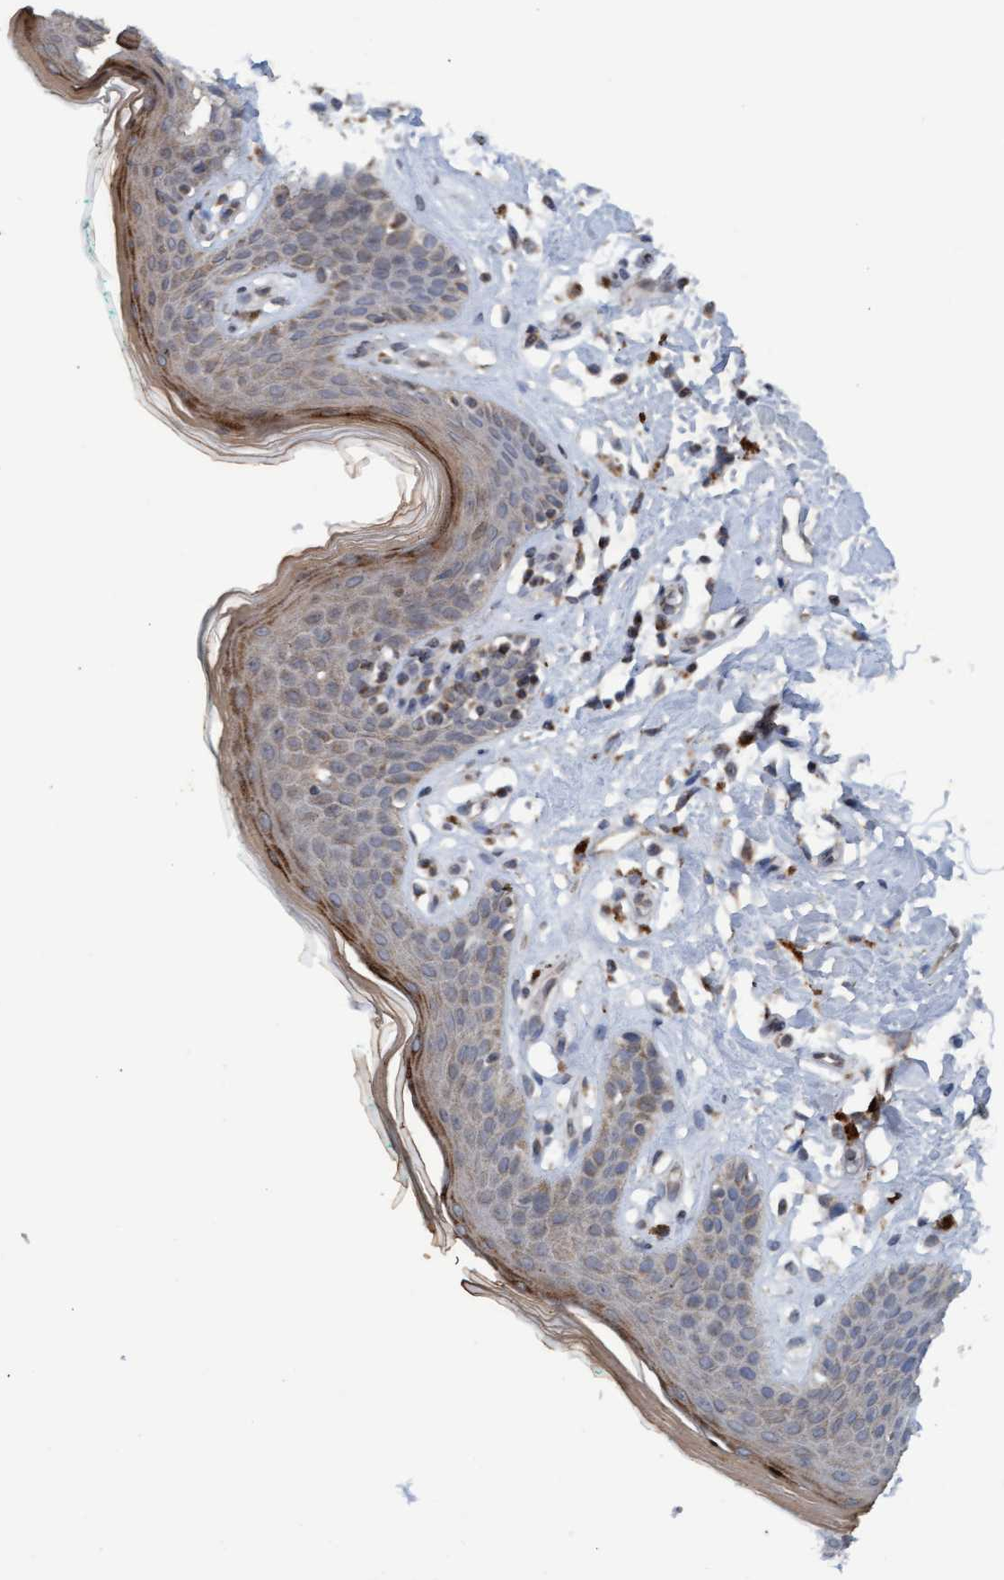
{"staining": {"intensity": "moderate", "quantity": "25%-75%", "location": "cytoplasmic/membranous"}, "tissue": "skin", "cell_type": "Epidermal cells", "image_type": "normal", "snomed": [{"axis": "morphology", "description": "Normal tissue, NOS"}, {"axis": "topography", "description": "Vulva"}], "caption": "Skin stained for a protein (brown) shows moderate cytoplasmic/membranous positive positivity in approximately 25%-75% of epidermal cells.", "gene": "MGLL", "patient": {"sex": "female", "age": 66}}